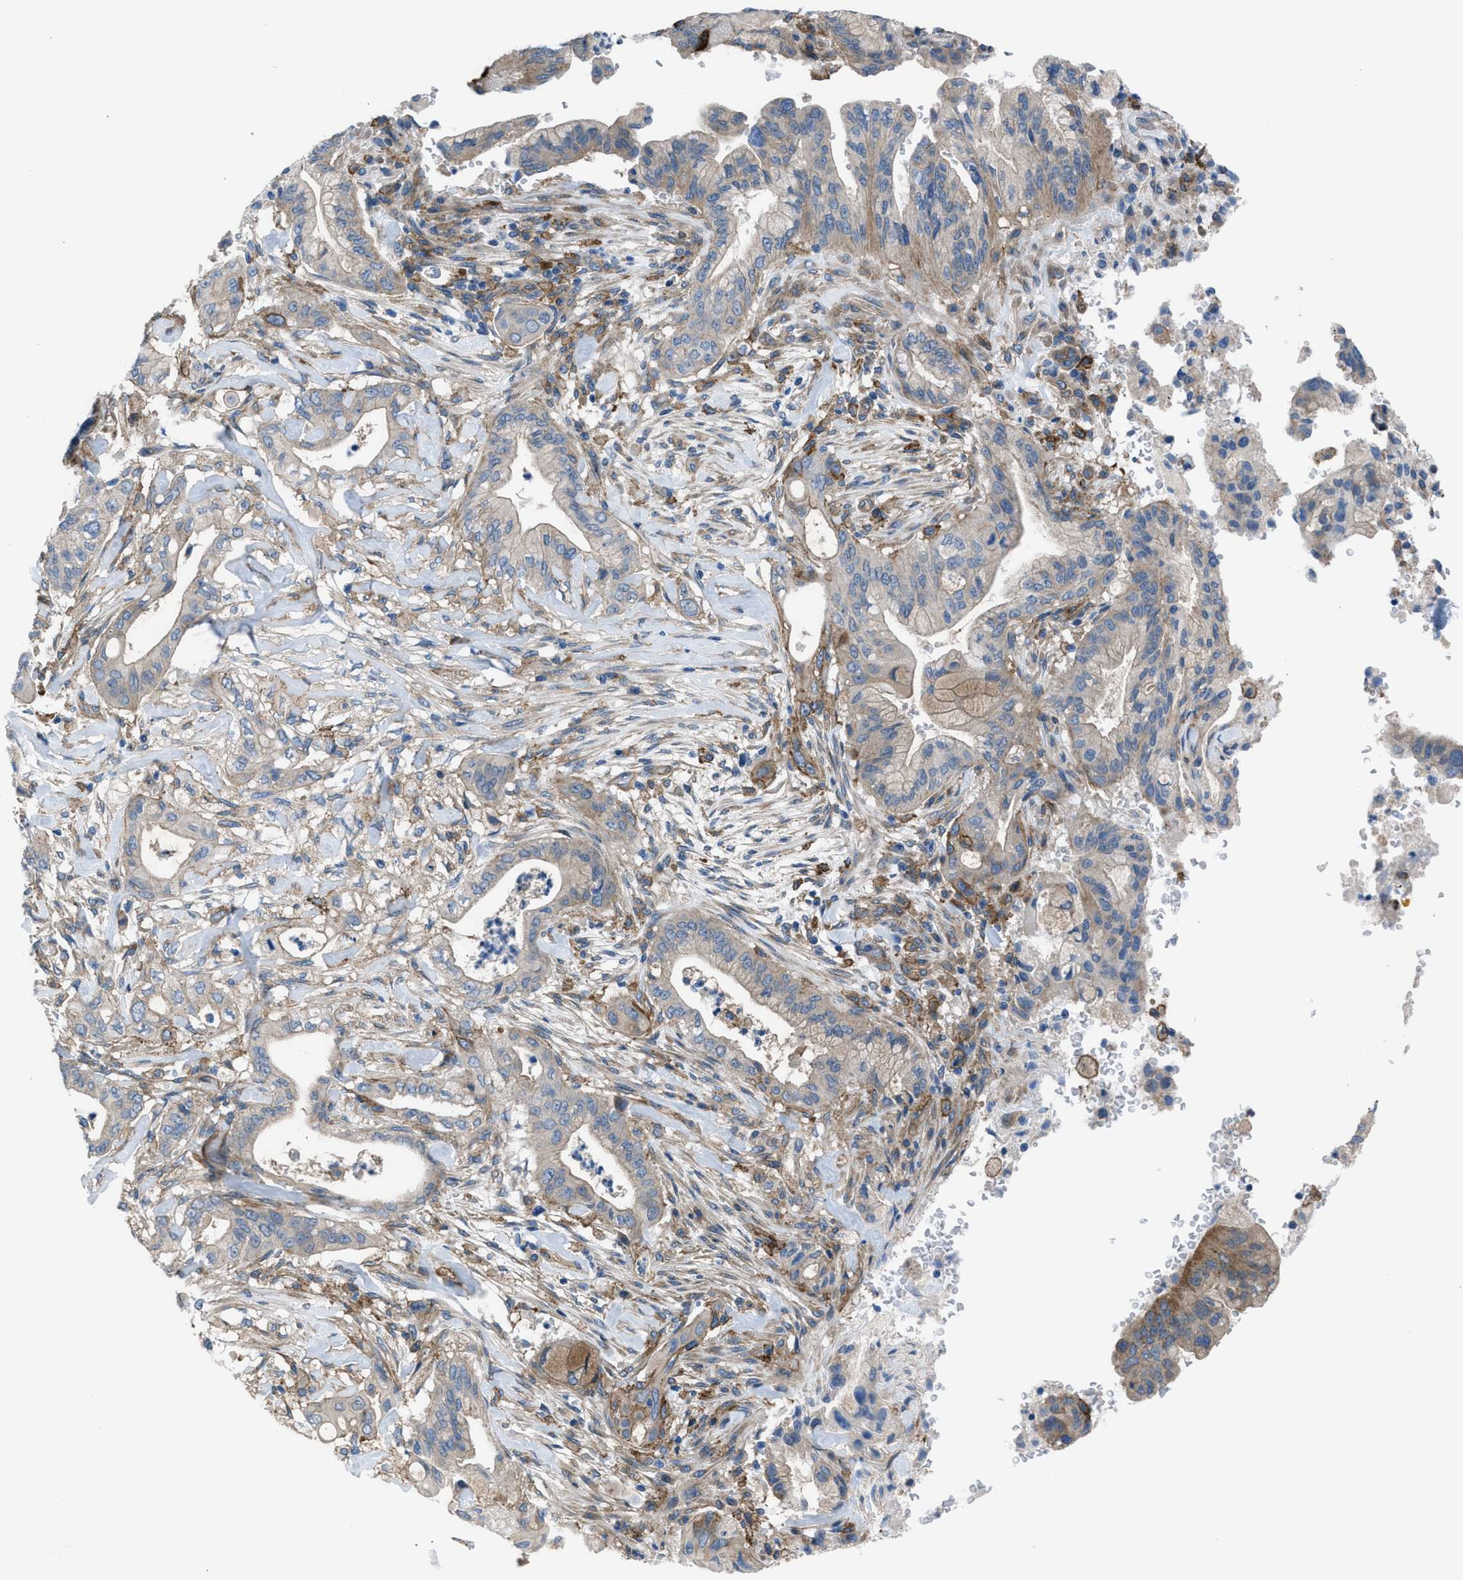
{"staining": {"intensity": "weak", "quantity": ">75%", "location": "cytoplasmic/membranous"}, "tissue": "pancreatic cancer", "cell_type": "Tumor cells", "image_type": "cancer", "snomed": [{"axis": "morphology", "description": "Adenocarcinoma, NOS"}, {"axis": "topography", "description": "Pancreas"}], "caption": "Pancreatic adenocarcinoma was stained to show a protein in brown. There is low levels of weak cytoplasmic/membranous positivity in approximately >75% of tumor cells.", "gene": "EGFR", "patient": {"sex": "female", "age": 73}}